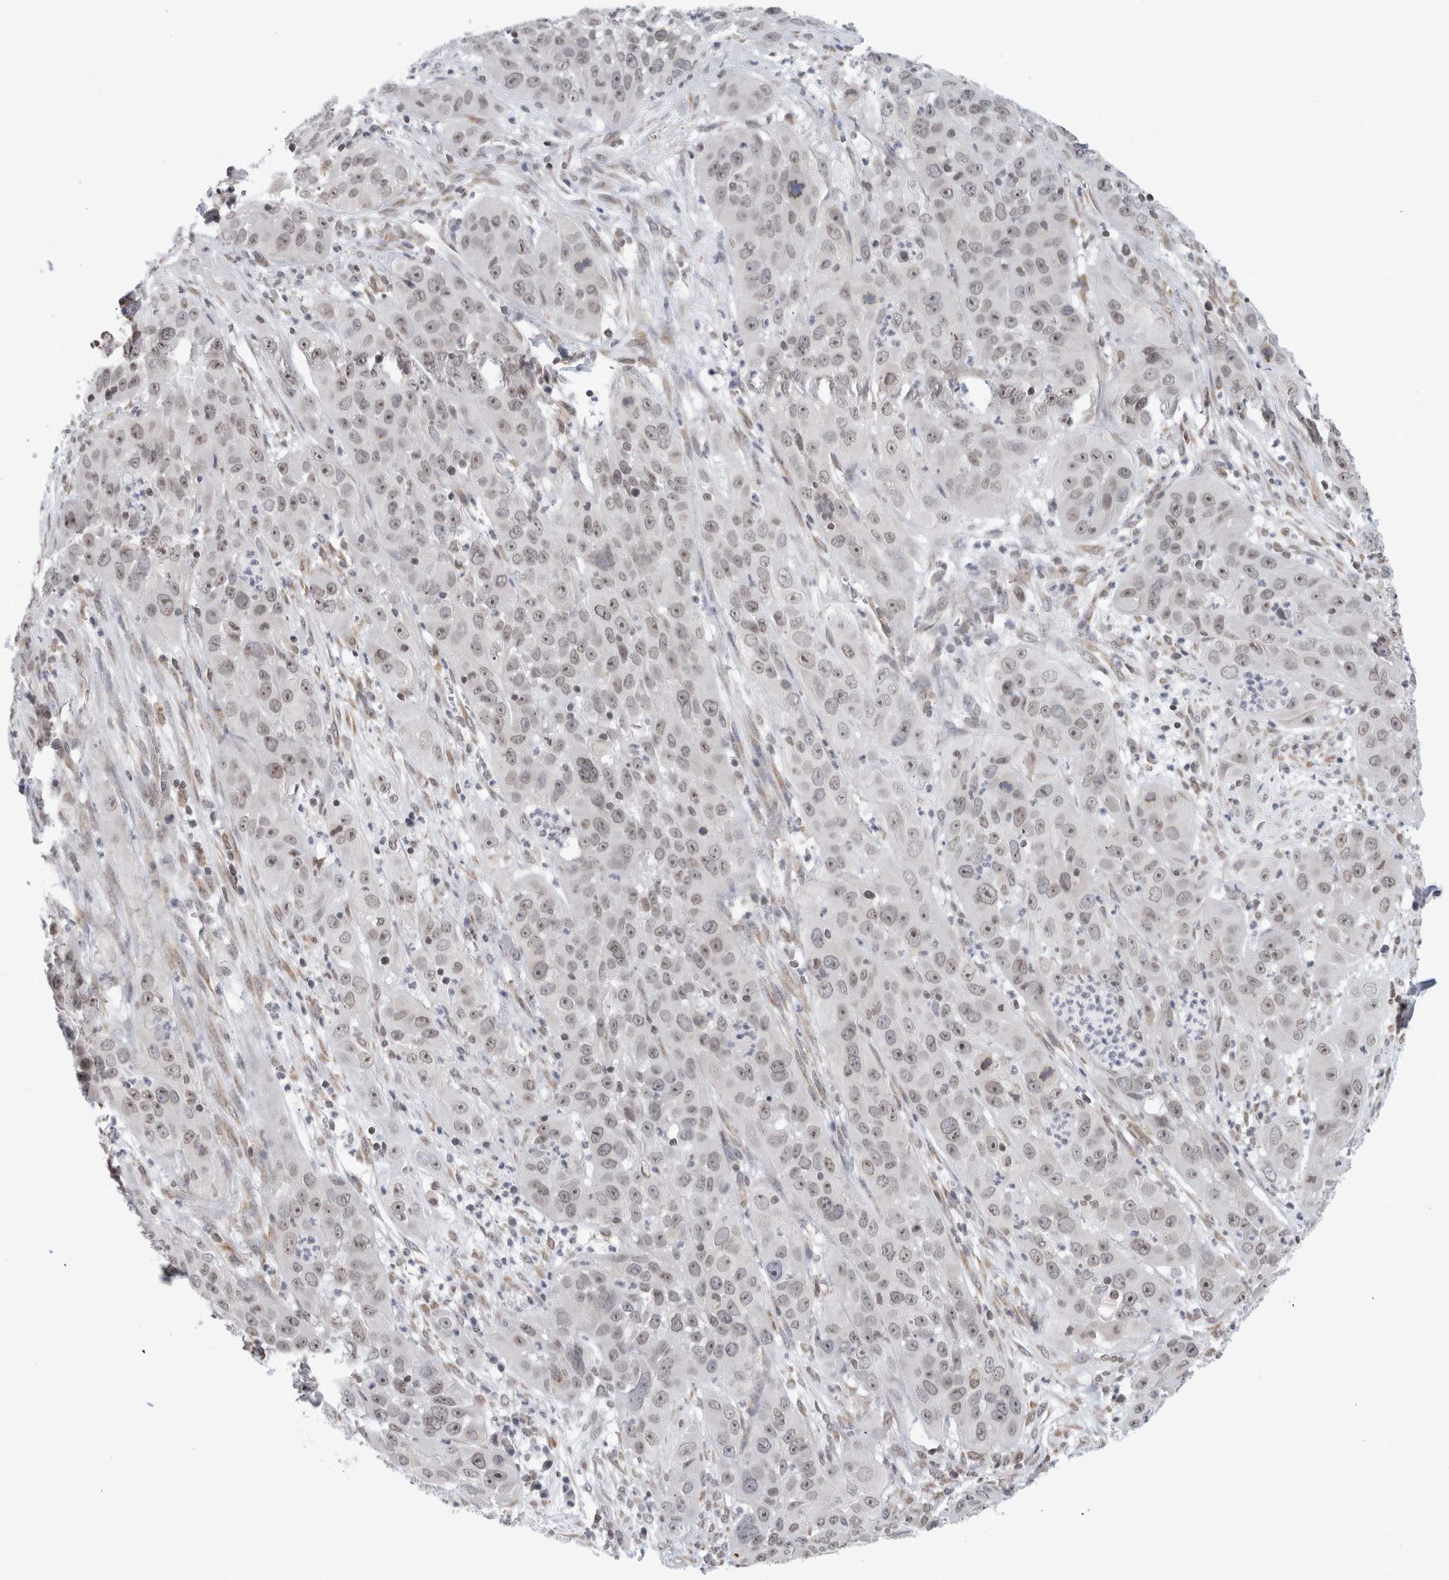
{"staining": {"intensity": "weak", "quantity": ">75%", "location": "nuclear"}, "tissue": "cervical cancer", "cell_type": "Tumor cells", "image_type": "cancer", "snomed": [{"axis": "morphology", "description": "Squamous cell carcinoma, NOS"}, {"axis": "topography", "description": "Cervix"}], "caption": "A high-resolution photomicrograph shows IHC staining of cervical squamous cell carcinoma, which exhibits weak nuclear staining in about >75% of tumor cells.", "gene": "RBMX2", "patient": {"sex": "female", "age": 32}}